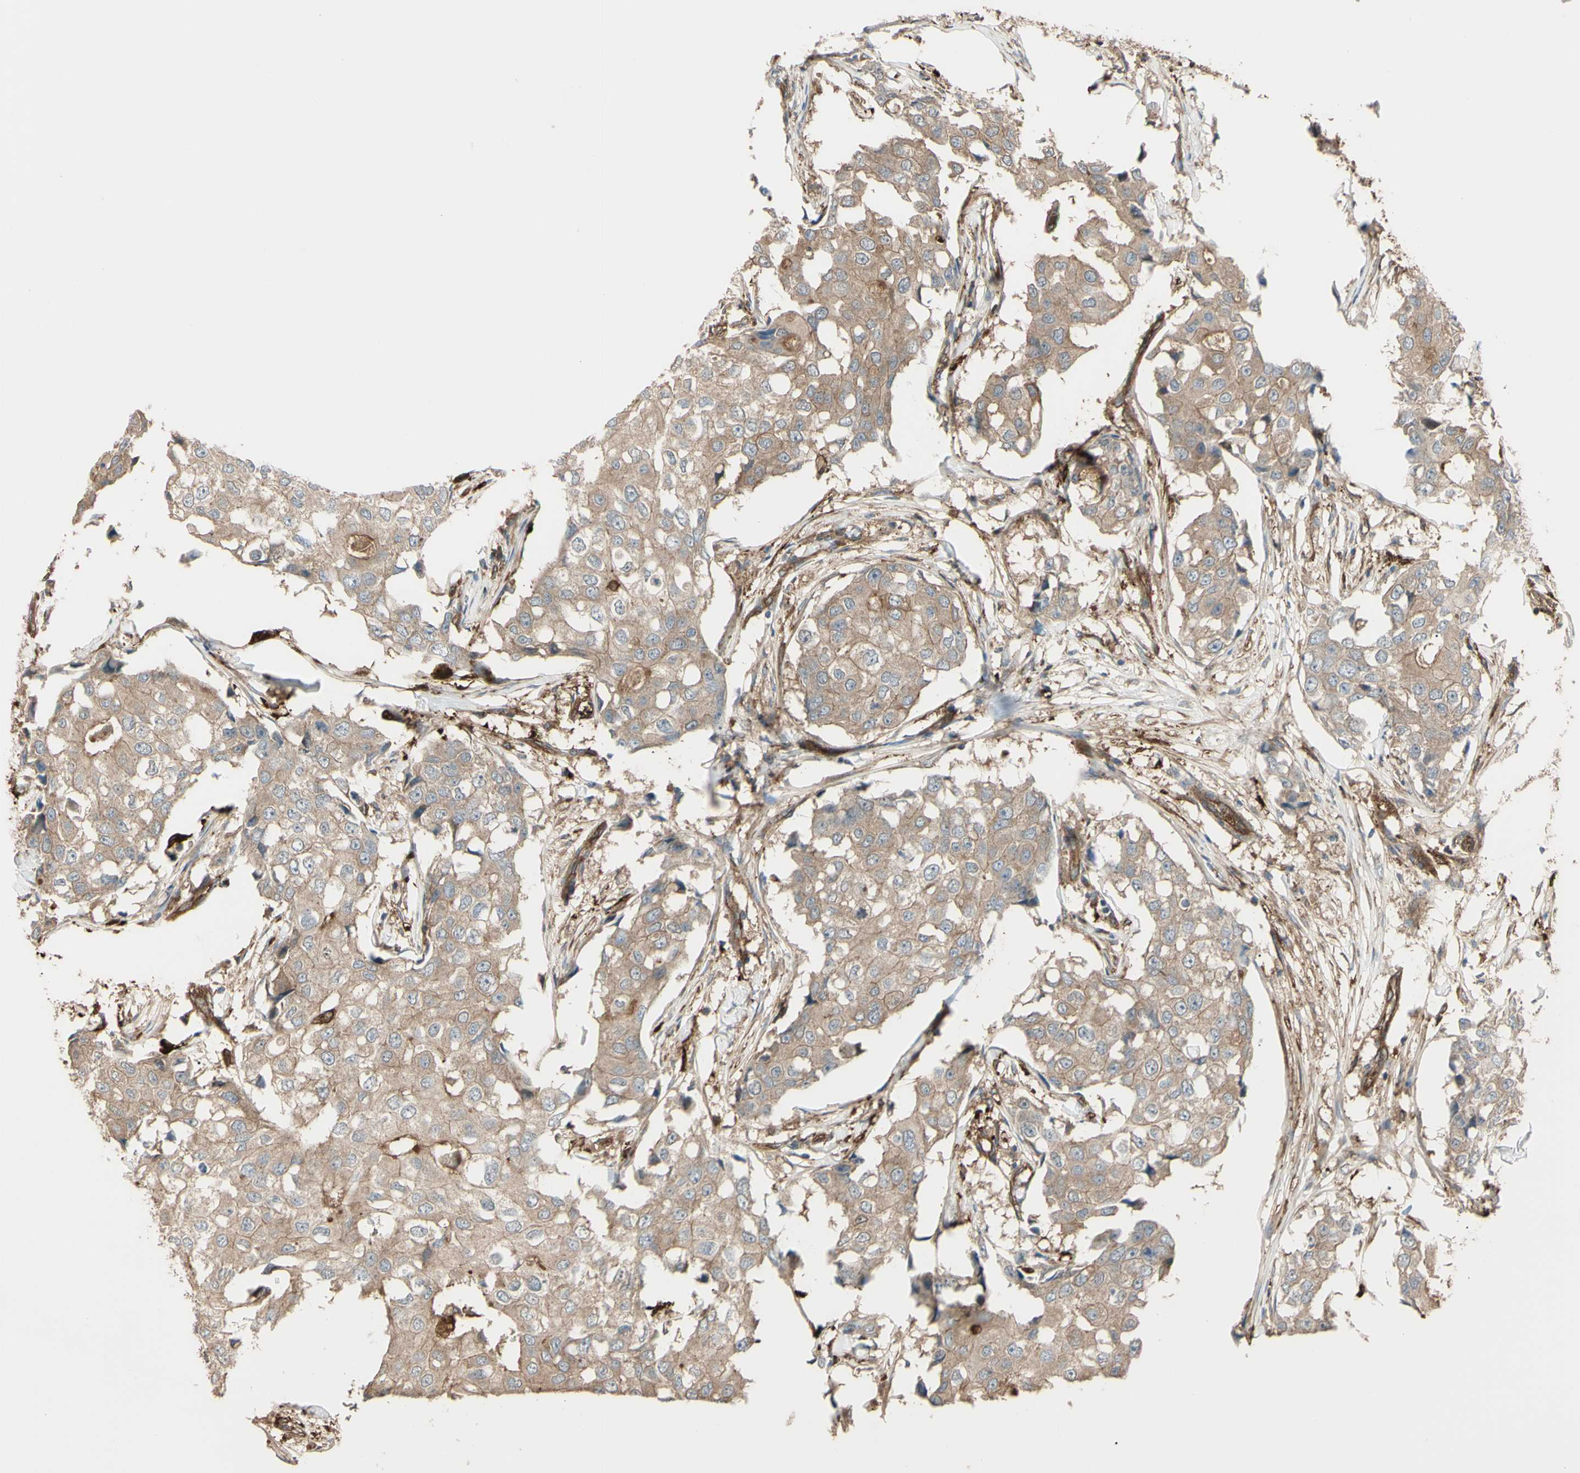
{"staining": {"intensity": "weak", "quantity": ">75%", "location": "cytoplasmic/membranous"}, "tissue": "breast cancer", "cell_type": "Tumor cells", "image_type": "cancer", "snomed": [{"axis": "morphology", "description": "Duct carcinoma"}, {"axis": "topography", "description": "Breast"}], "caption": "The histopathology image exhibits a brown stain indicating the presence of a protein in the cytoplasmic/membranous of tumor cells in intraductal carcinoma (breast).", "gene": "PTPN12", "patient": {"sex": "female", "age": 27}}